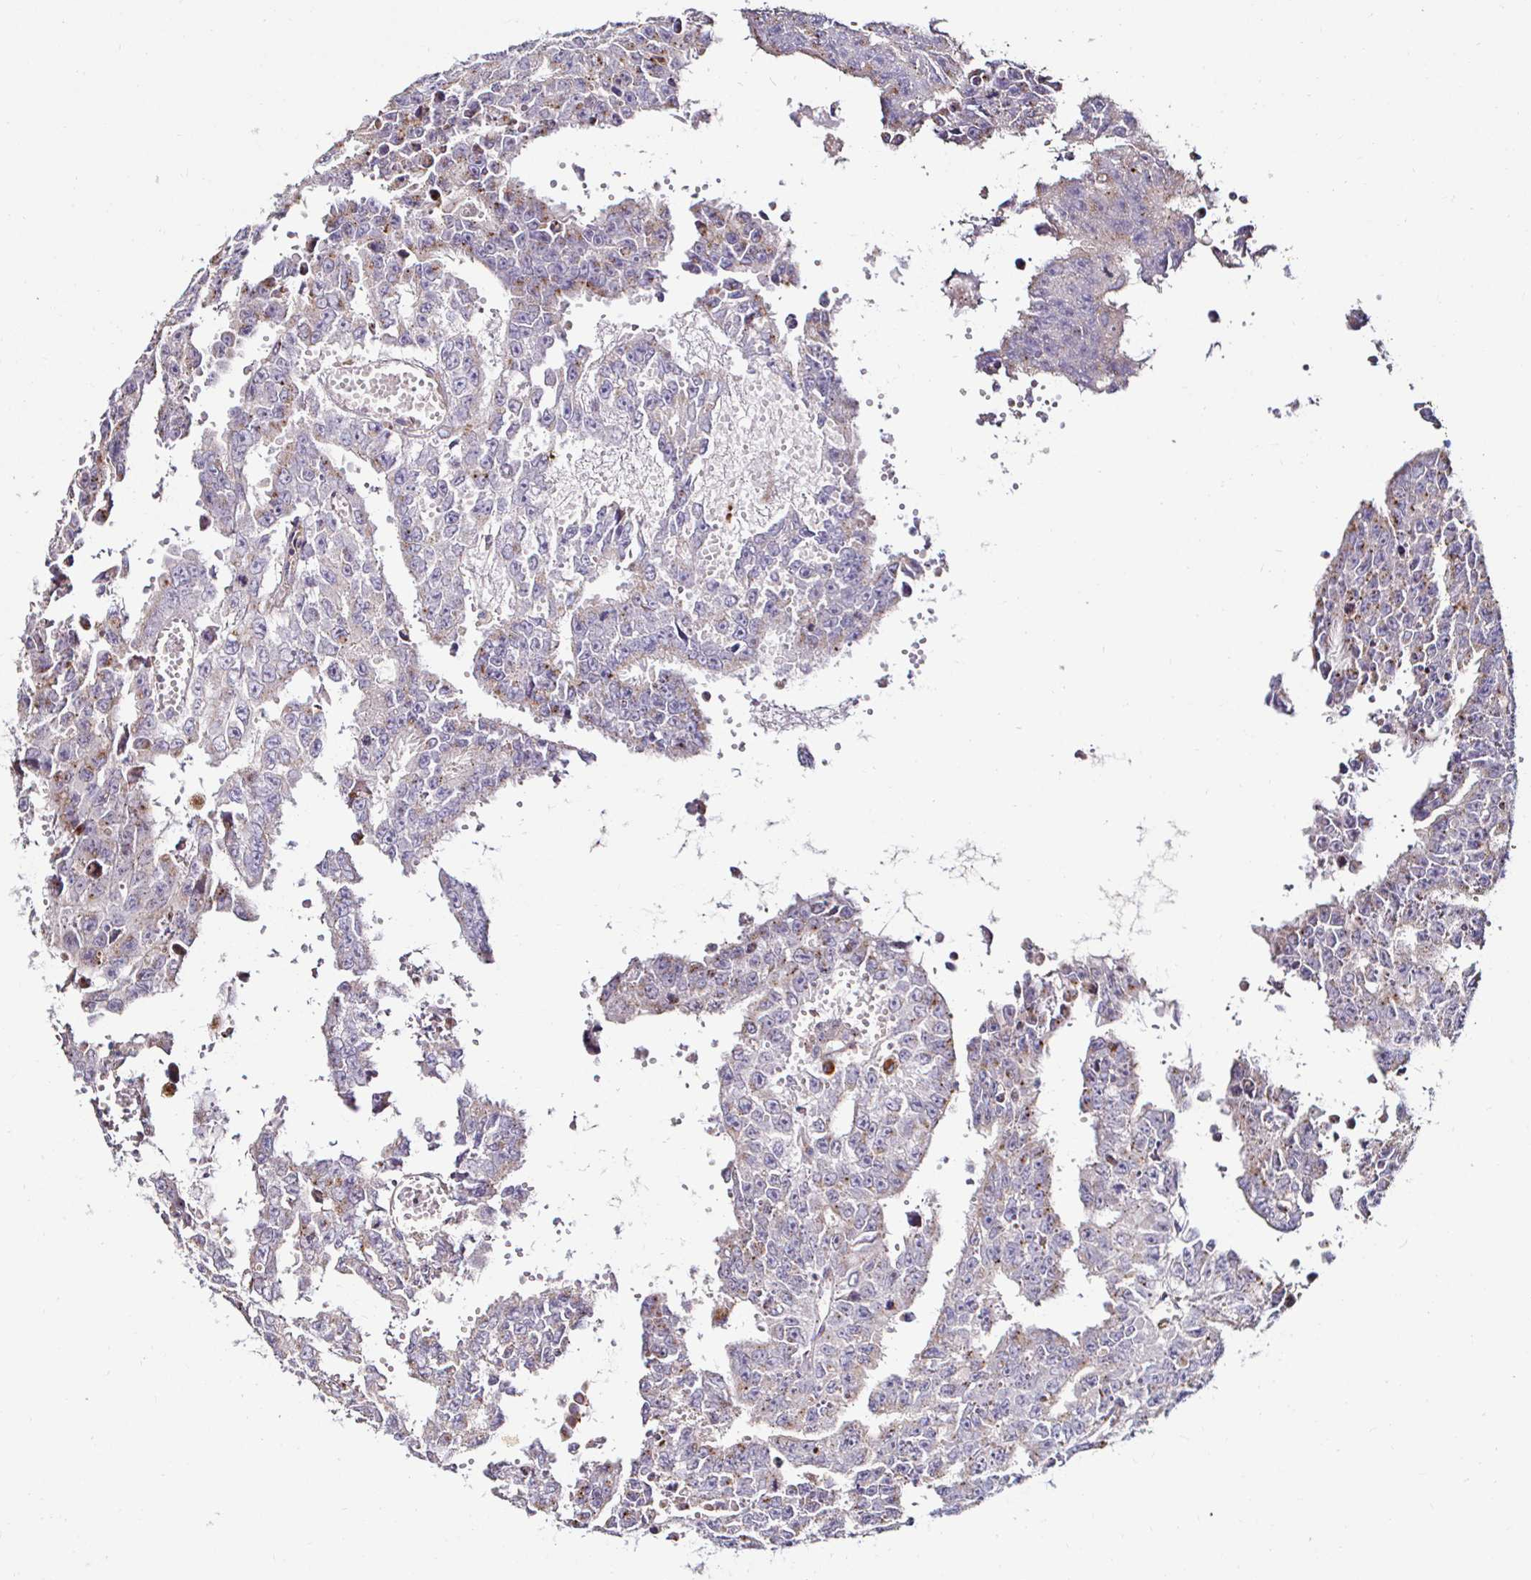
{"staining": {"intensity": "weak", "quantity": "<25%", "location": "cytoplasmic/membranous"}, "tissue": "testis cancer", "cell_type": "Tumor cells", "image_type": "cancer", "snomed": [{"axis": "morphology", "description": "Carcinoma, Embryonal, NOS"}, {"axis": "morphology", "description": "Teratoma, malignant, NOS"}, {"axis": "topography", "description": "Testis"}], "caption": "Tumor cells are negative for brown protein staining in testis cancer.", "gene": "GALNS", "patient": {"sex": "male", "age": 24}}